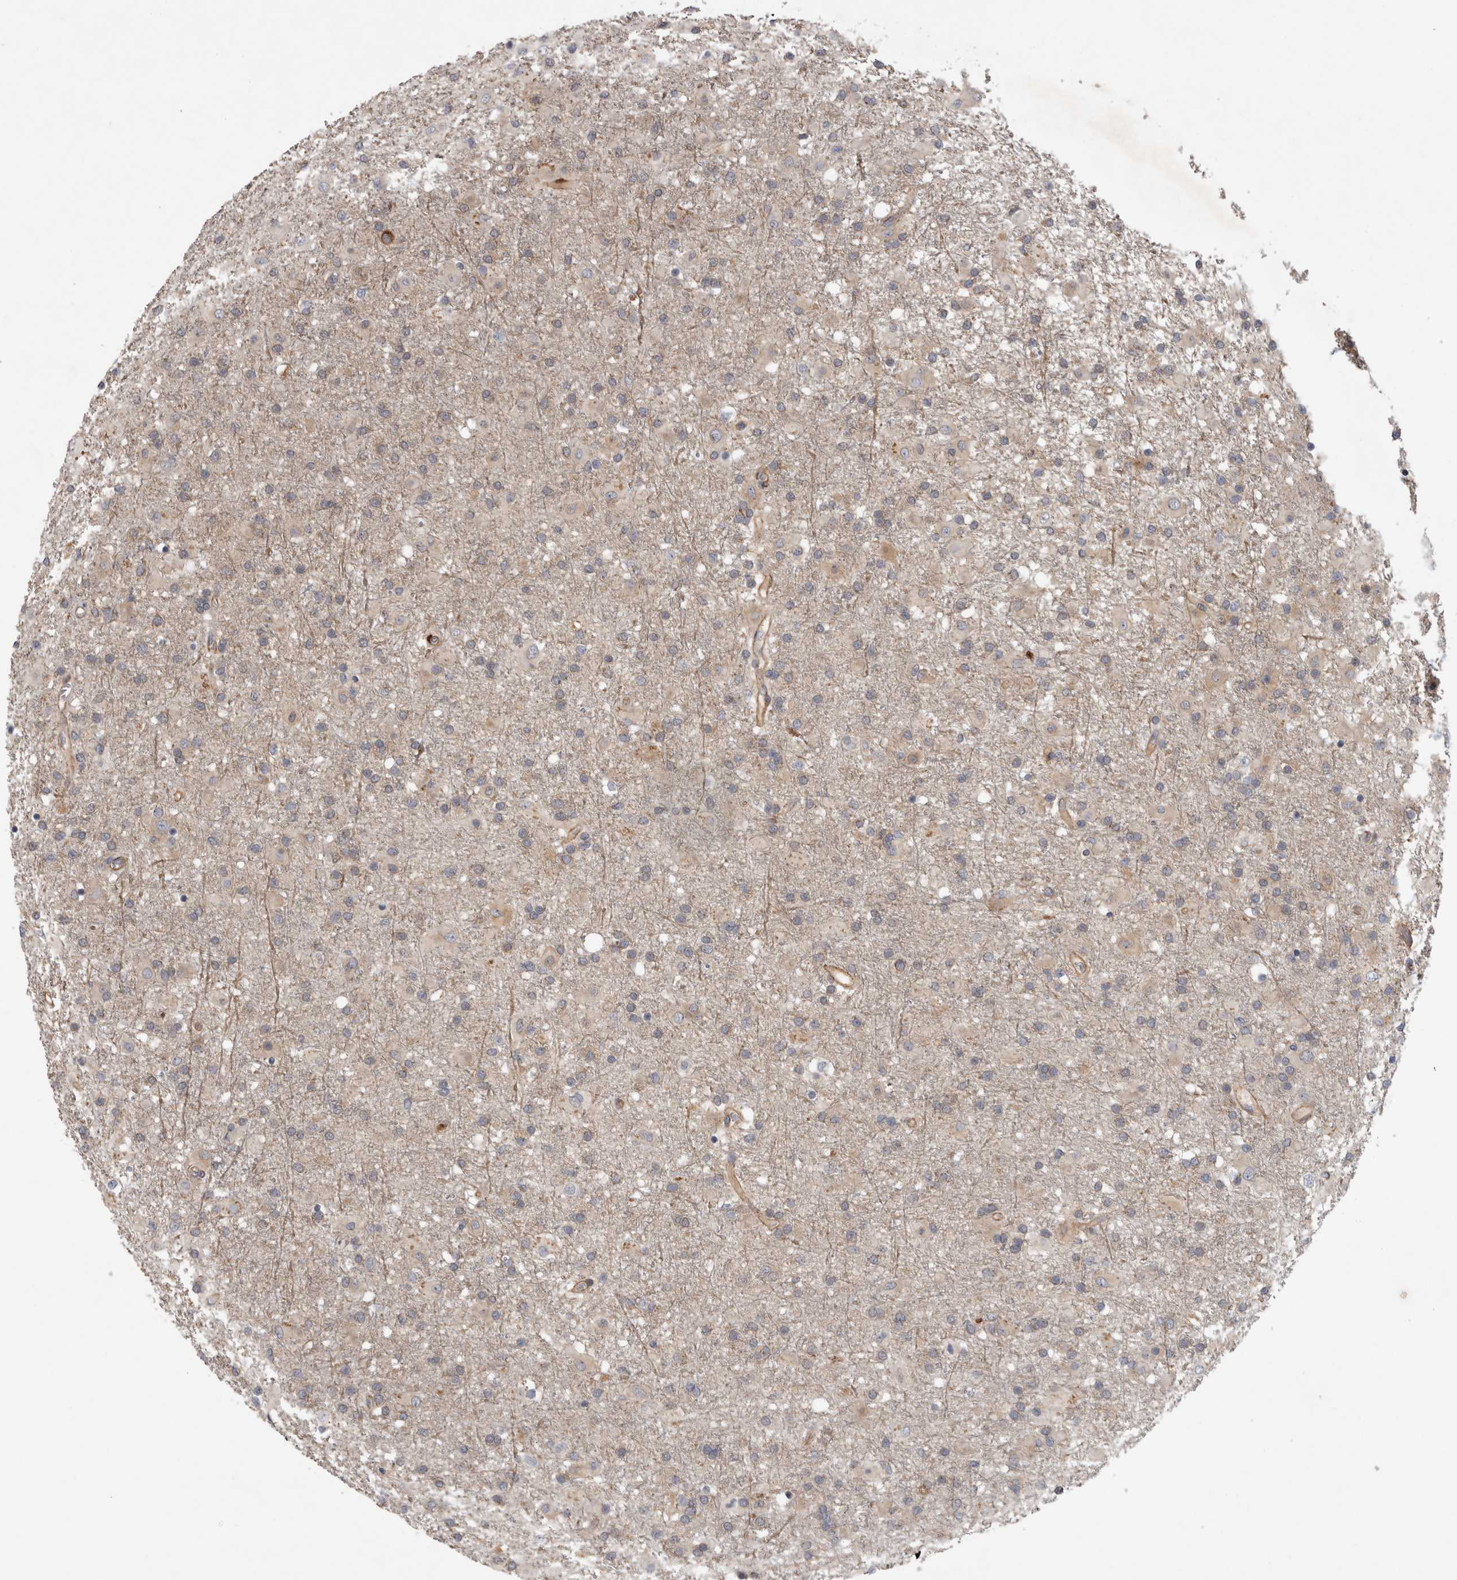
{"staining": {"intensity": "negative", "quantity": "none", "location": "none"}, "tissue": "glioma", "cell_type": "Tumor cells", "image_type": "cancer", "snomed": [{"axis": "morphology", "description": "Glioma, malignant, Low grade"}, {"axis": "topography", "description": "Brain"}], "caption": "IHC image of neoplastic tissue: malignant low-grade glioma stained with DAB reveals no significant protein positivity in tumor cells.", "gene": "ANKFY1", "patient": {"sex": "male", "age": 65}}